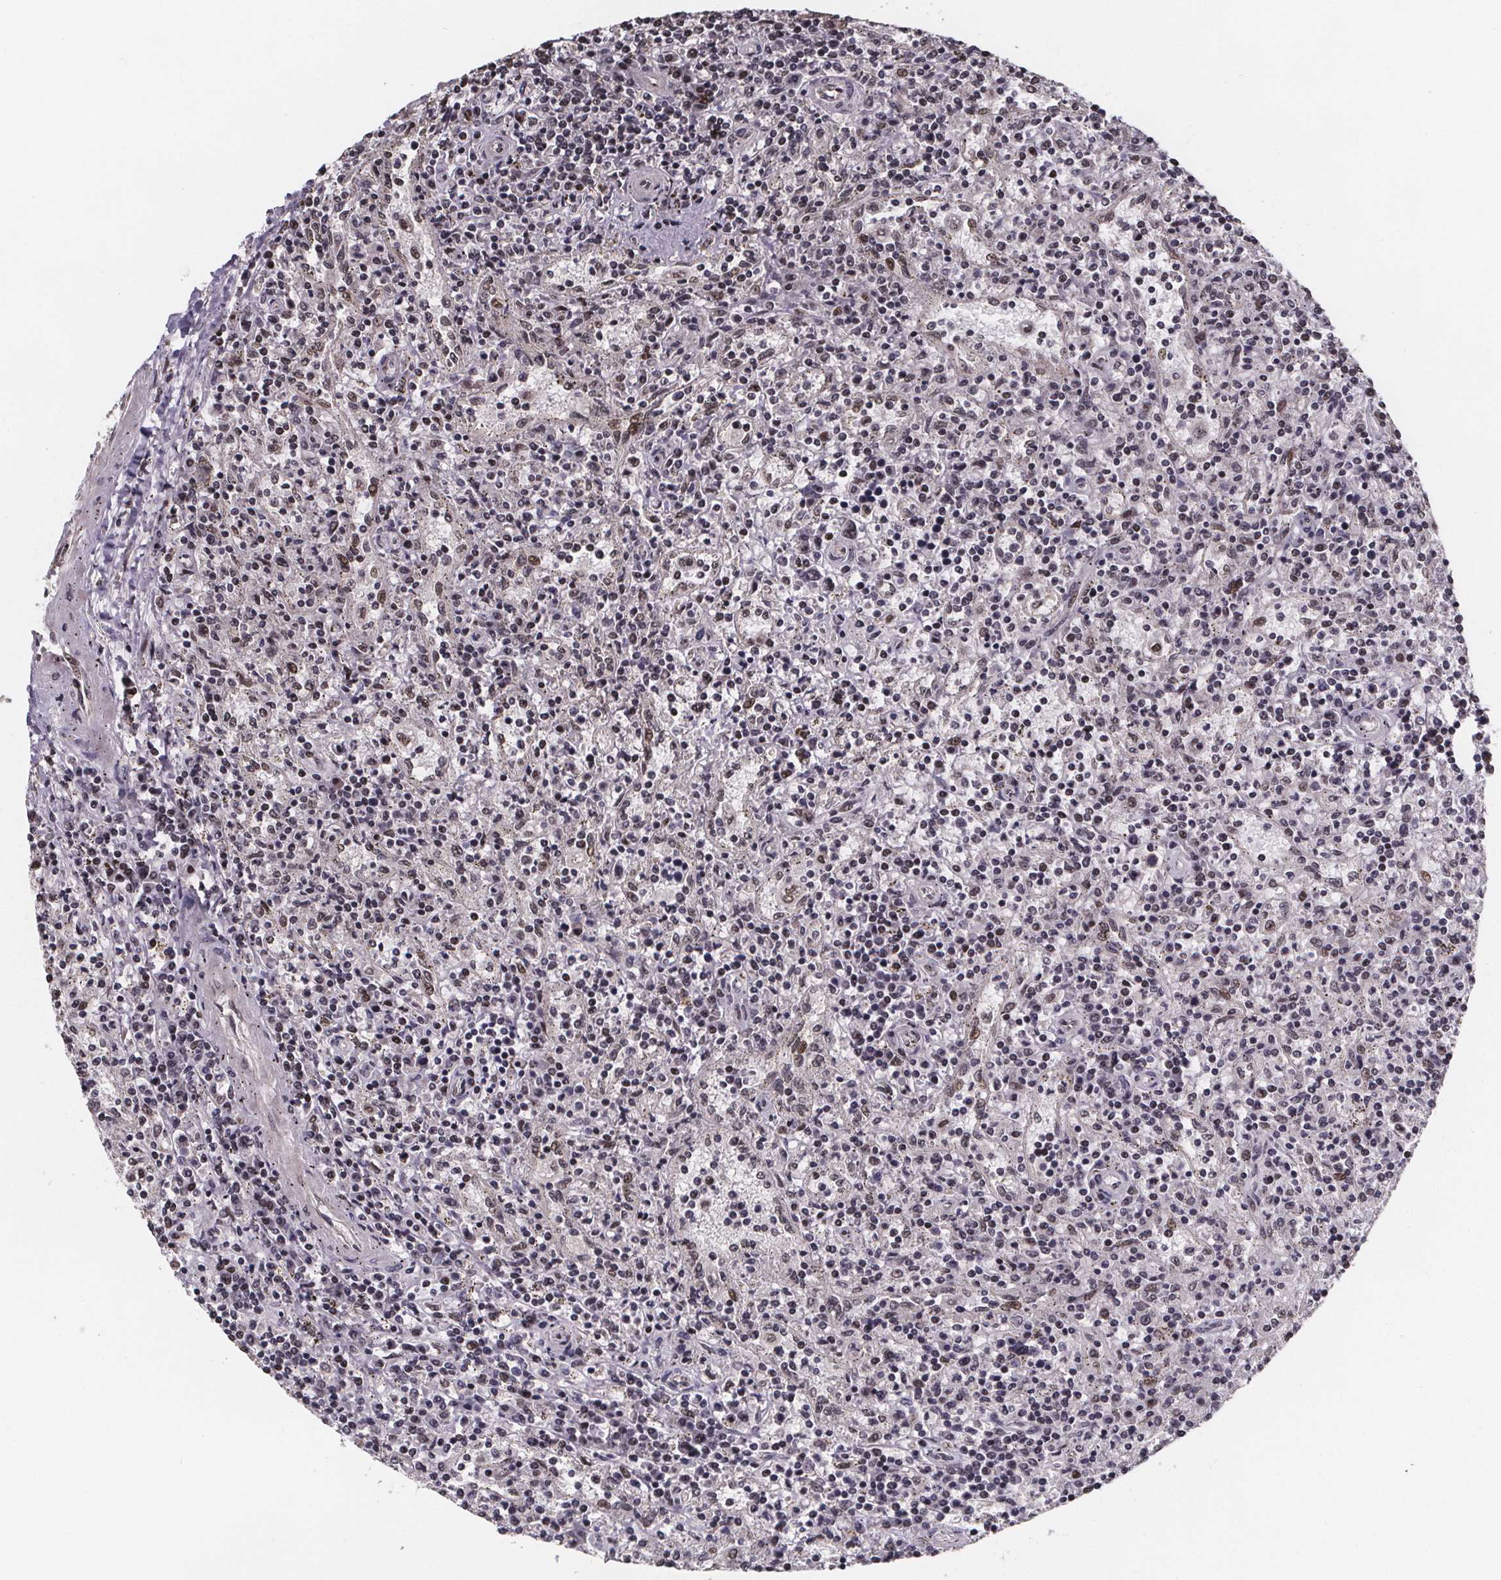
{"staining": {"intensity": "weak", "quantity": "<25%", "location": "nuclear"}, "tissue": "lymphoma", "cell_type": "Tumor cells", "image_type": "cancer", "snomed": [{"axis": "morphology", "description": "Malignant lymphoma, non-Hodgkin's type, Low grade"}, {"axis": "topography", "description": "Spleen"}], "caption": "Lymphoma was stained to show a protein in brown. There is no significant positivity in tumor cells. Nuclei are stained in blue.", "gene": "U2SURP", "patient": {"sex": "male", "age": 62}}